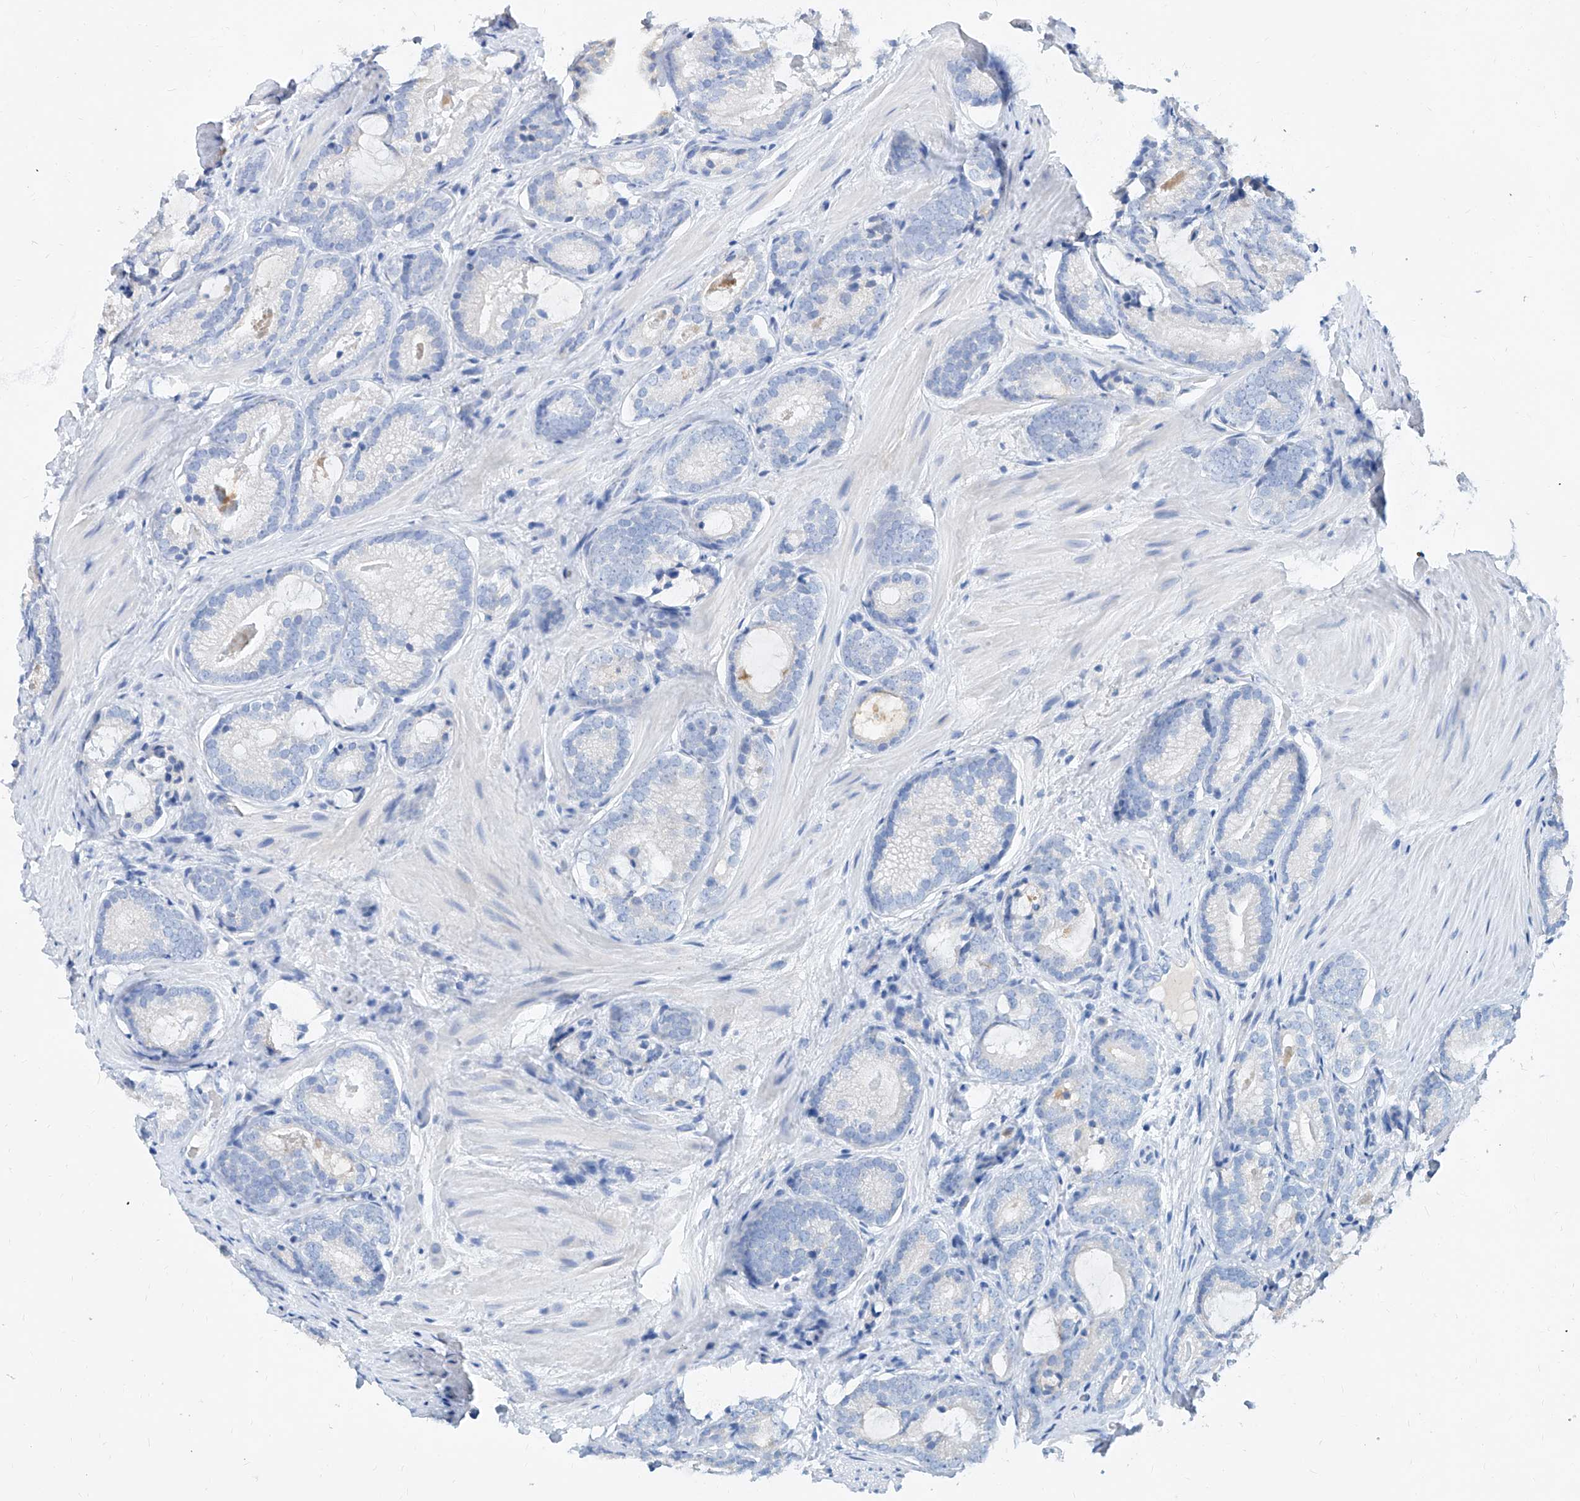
{"staining": {"intensity": "negative", "quantity": "none", "location": "none"}, "tissue": "prostate cancer", "cell_type": "Tumor cells", "image_type": "cancer", "snomed": [{"axis": "morphology", "description": "Adenocarcinoma, High grade"}, {"axis": "topography", "description": "Prostate"}], "caption": "Immunohistochemical staining of human high-grade adenocarcinoma (prostate) reveals no significant expression in tumor cells.", "gene": "SLC25A29", "patient": {"sex": "male", "age": 63}}